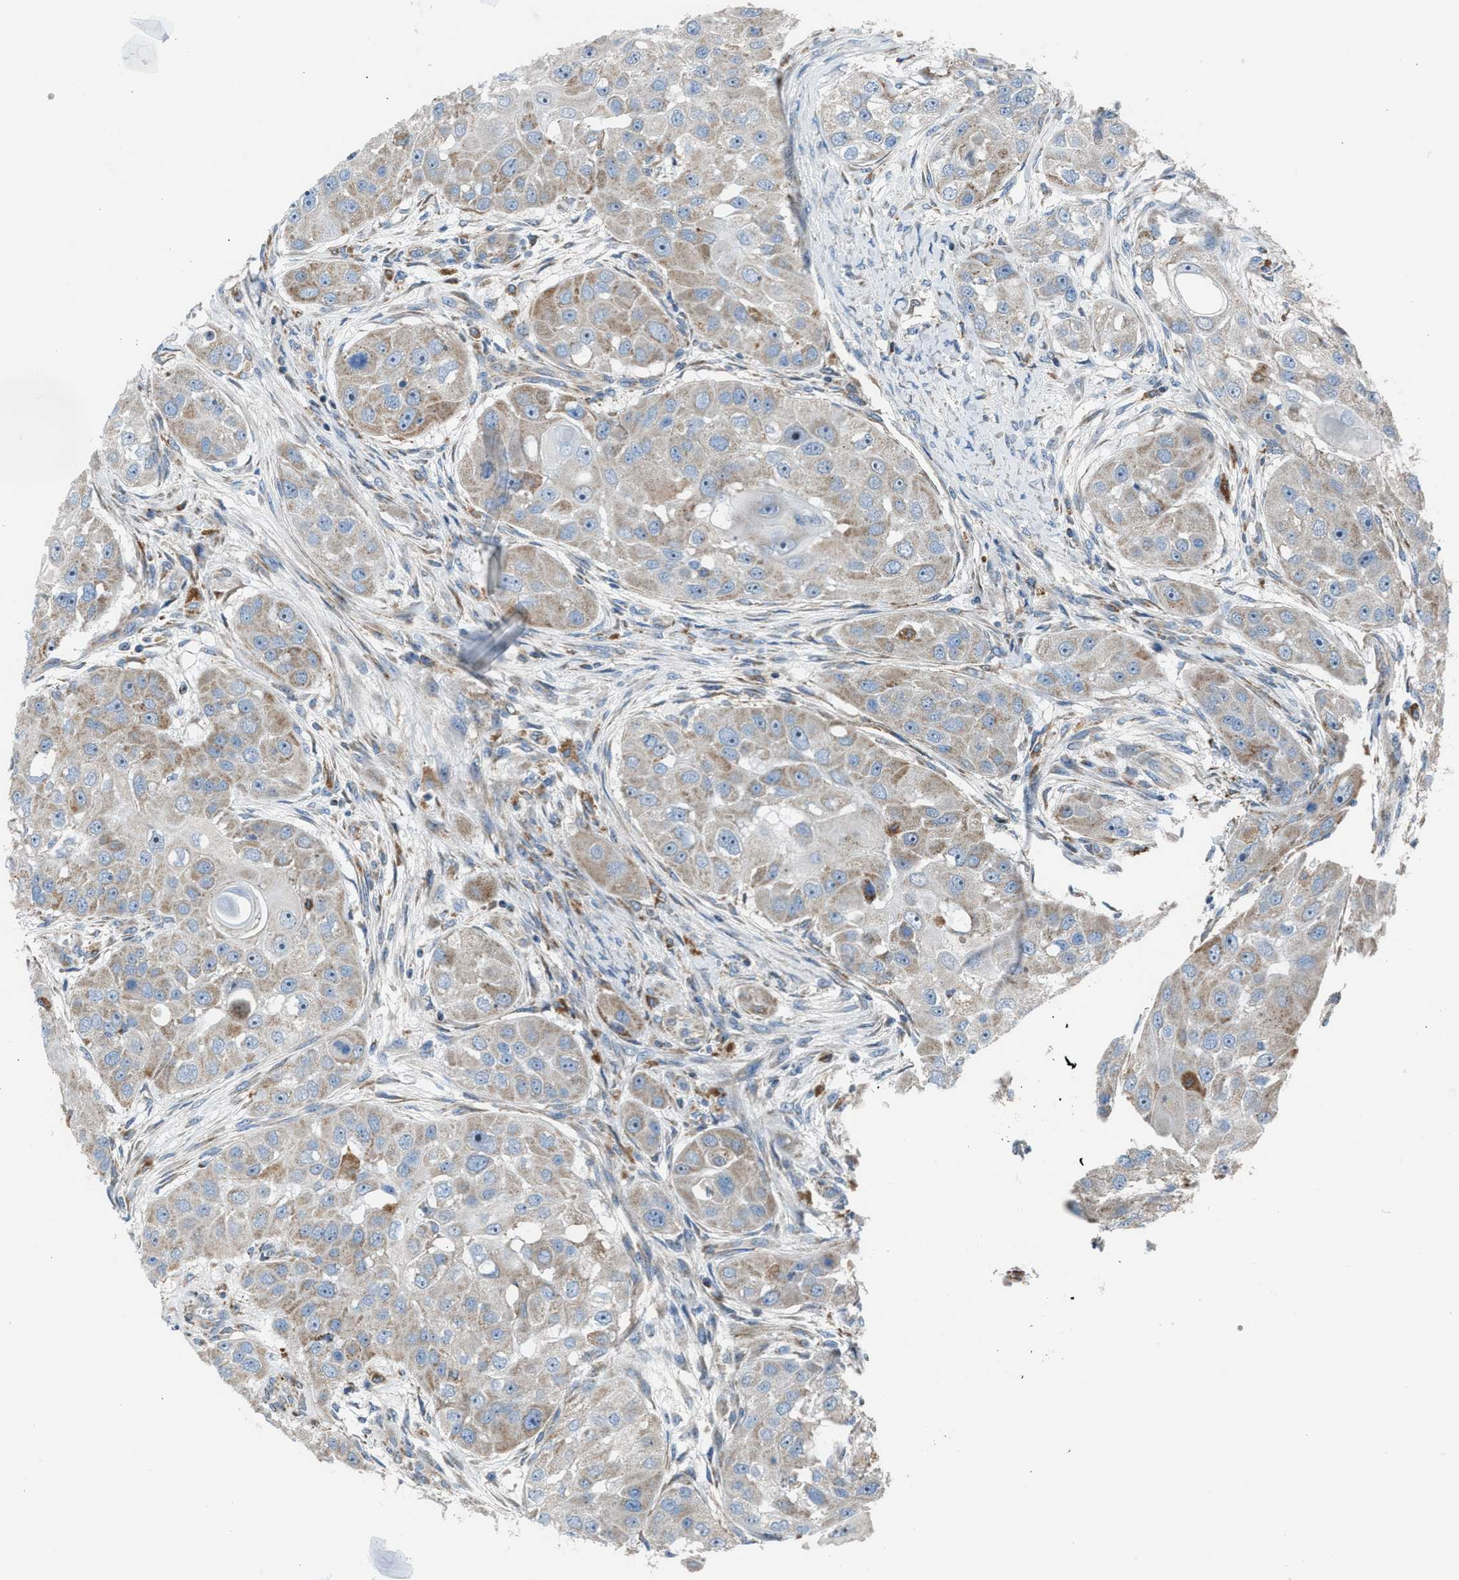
{"staining": {"intensity": "weak", "quantity": "<25%", "location": "cytoplasmic/membranous"}, "tissue": "head and neck cancer", "cell_type": "Tumor cells", "image_type": "cancer", "snomed": [{"axis": "morphology", "description": "Normal tissue, NOS"}, {"axis": "morphology", "description": "Squamous cell carcinoma, NOS"}, {"axis": "topography", "description": "Skeletal muscle"}, {"axis": "topography", "description": "Head-Neck"}], "caption": "IHC photomicrograph of neoplastic tissue: human squamous cell carcinoma (head and neck) stained with DAB (3,3'-diaminobenzidine) demonstrates no significant protein positivity in tumor cells.", "gene": "SLC10A3", "patient": {"sex": "male", "age": 51}}